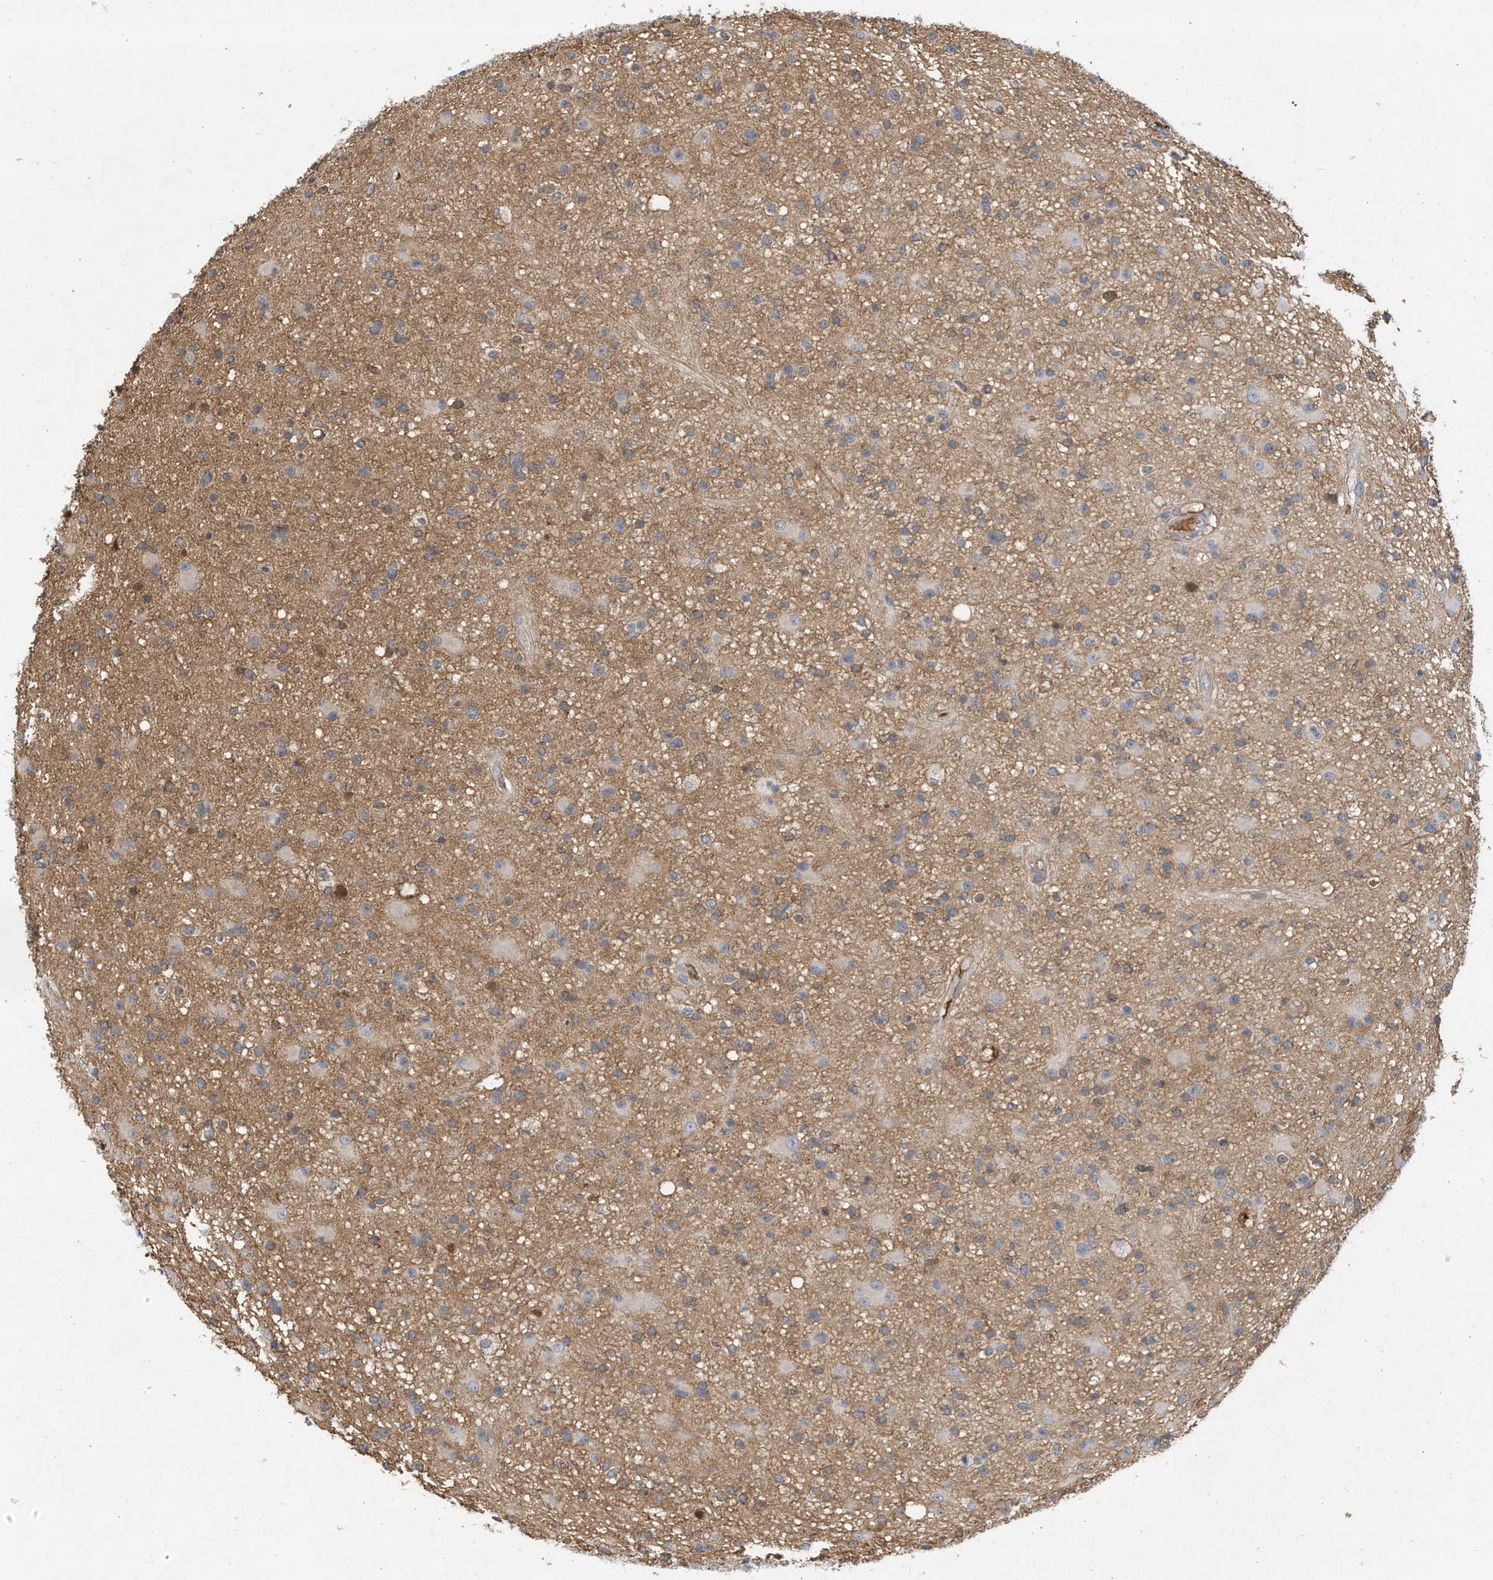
{"staining": {"intensity": "negative", "quantity": "none", "location": "none"}, "tissue": "glioma", "cell_type": "Tumor cells", "image_type": "cancer", "snomed": [{"axis": "morphology", "description": "Glioma, malignant, High grade"}, {"axis": "topography", "description": "Brain"}], "caption": "DAB (3,3'-diaminobenzidine) immunohistochemical staining of human glioma shows no significant expression in tumor cells.", "gene": "HAS3", "patient": {"sex": "male", "age": 33}}